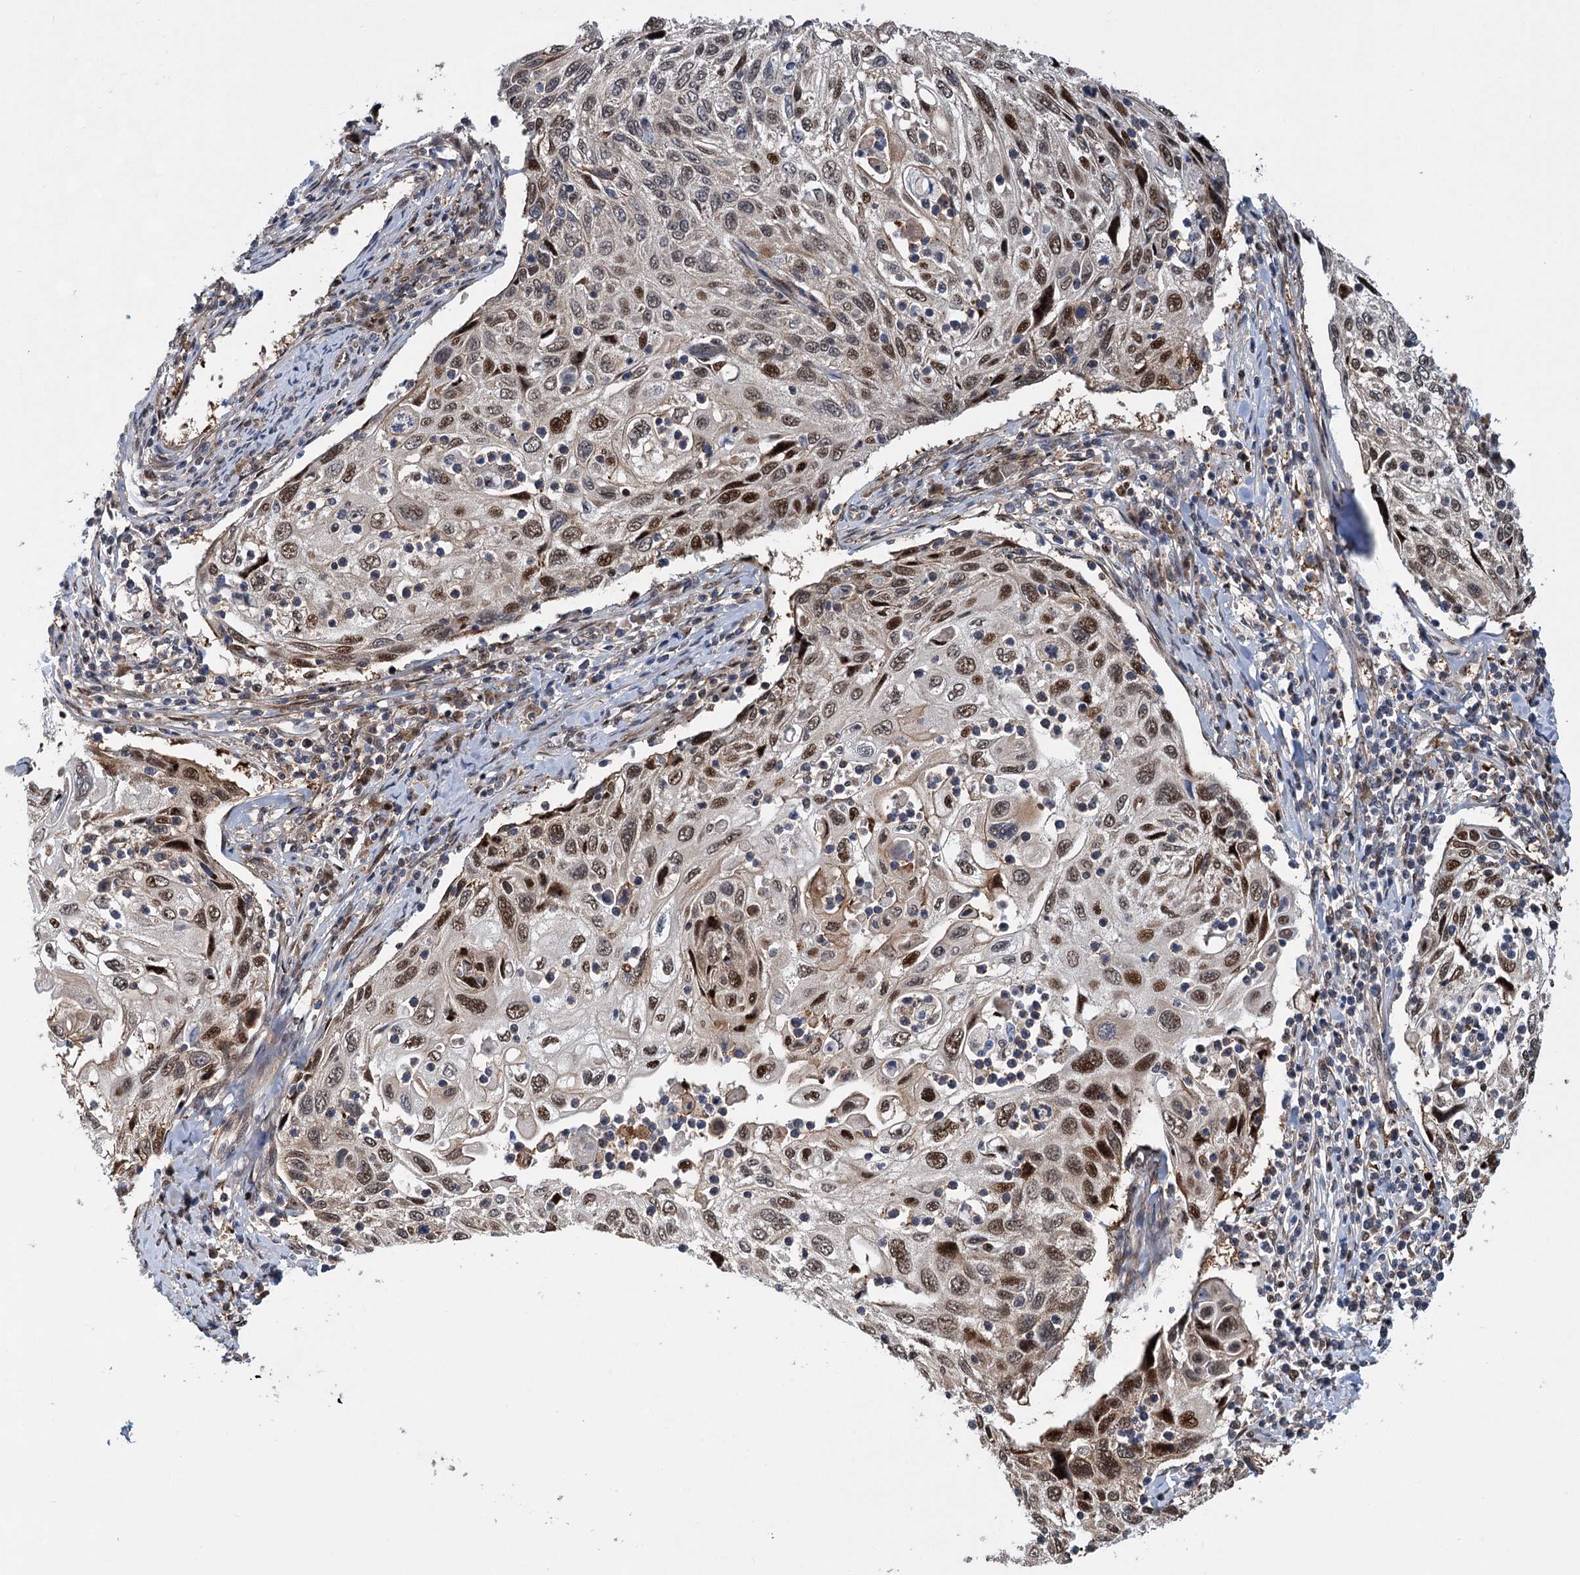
{"staining": {"intensity": "moderate", "quantity": ">75%", "location": "nuclear"}, "tissue": "cervical cancer", "cell_type": "Tumor cells", "image_type": "cancer", "snomed": [{"axis": "morphology", "description": "Squamous cell carcinoma, NOS"}, {"axis": "topography", "description": "Cervix"}], "caption": "This is a micrograph of IHC staining of cervical cancer (squamous cell carcinoma), which shows moderate staining in the nuclear of tumor cells.", "gene": "GPBP1", "patient": {"sex": "female", "age": 70}}